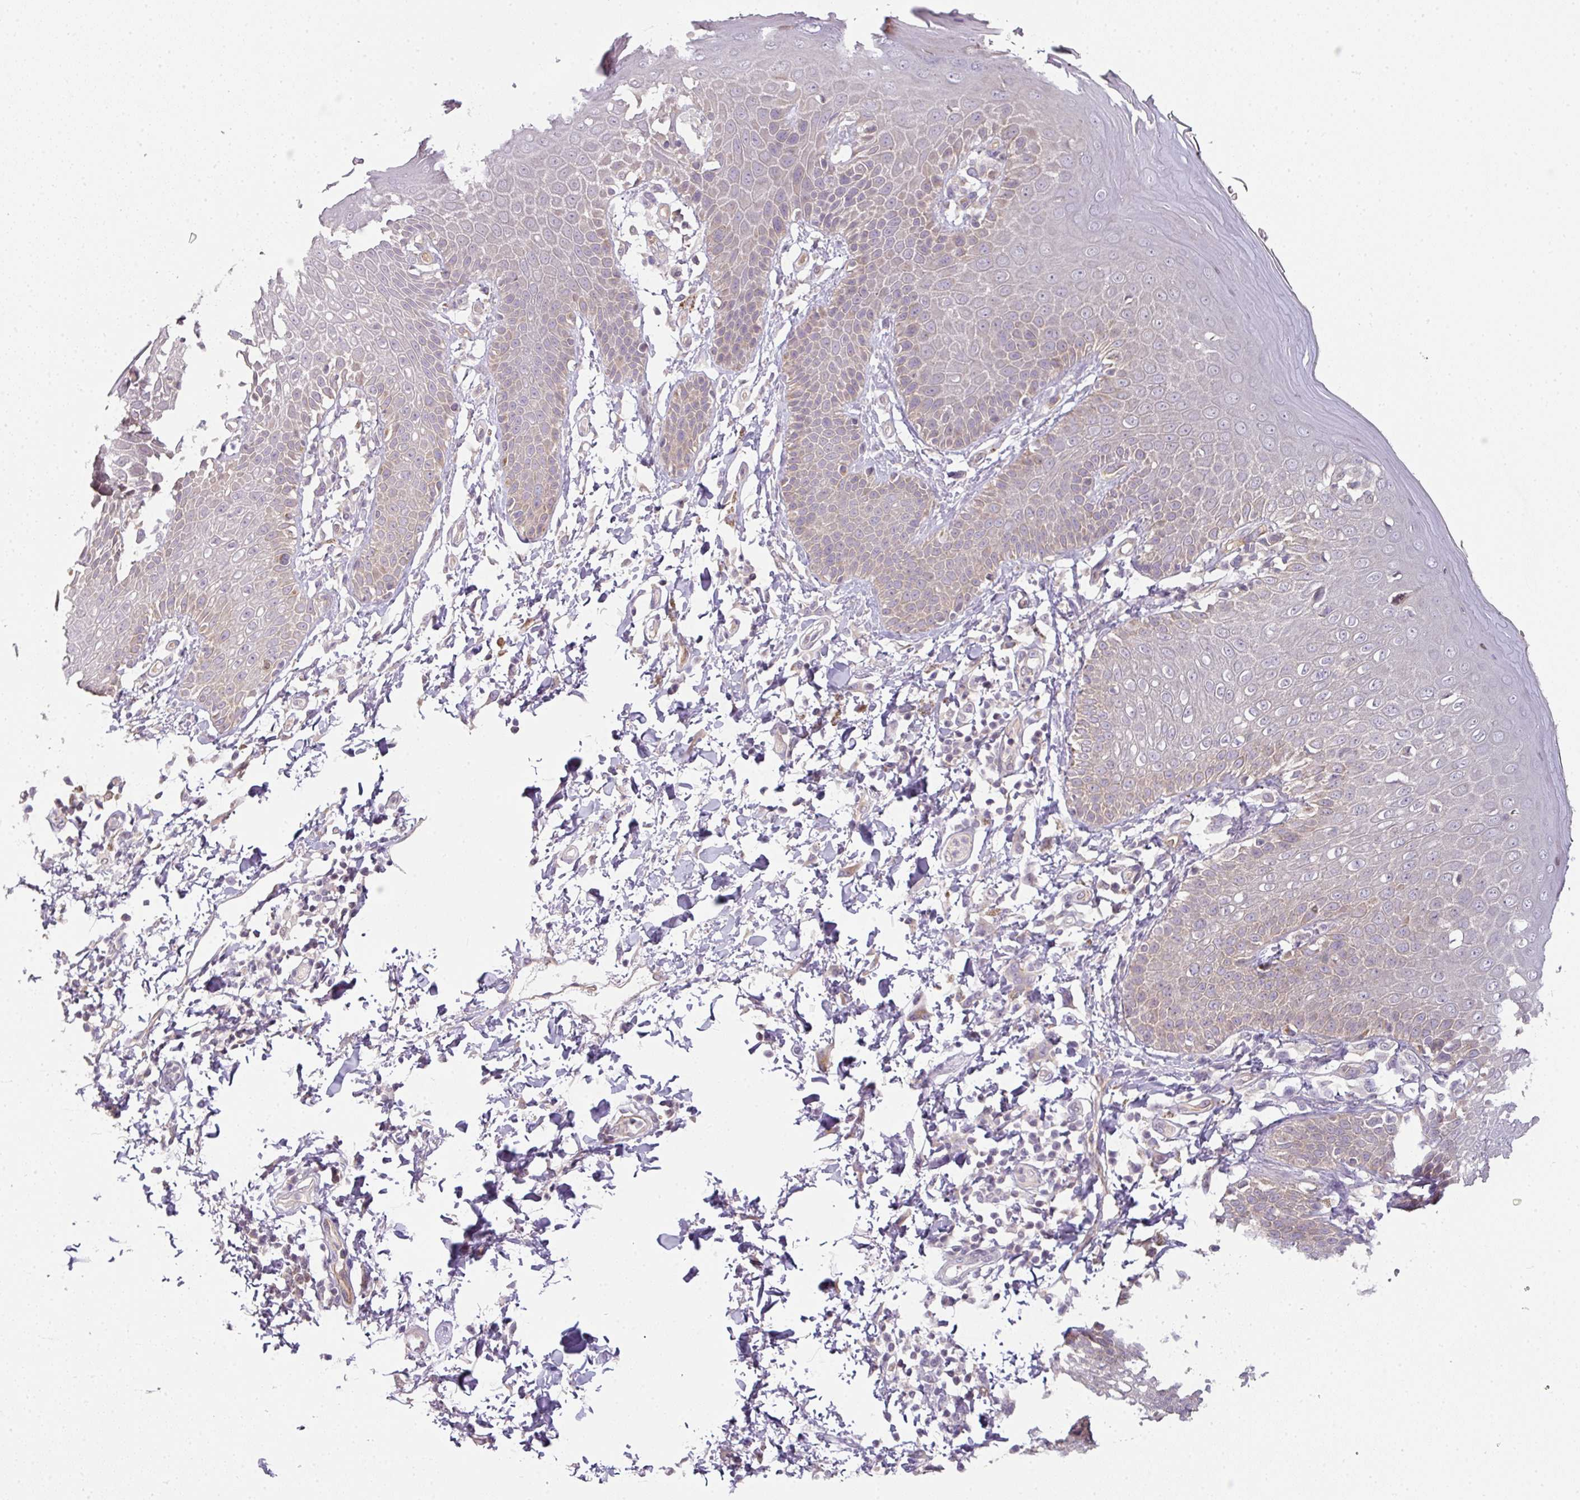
{"staining": {"intensity": "moderate", "quantity": "<25%", "location": "cytoplasmic/membranous"}, "tissue": "skin", "cell_type": "Epidermal cells", "image_type": "normal", "snomed": [{"axis": "morphology", "description": "Normal tissue, NOS"}, {"axis": "topography", "description": "Peripheral nerve tissue"}], "caption": "This image reveals normal skin stained with immunohistochemistry (IHC) to label a protein in brown. The cytoplasmic/membranous of epidermal cells show moderate positivity for the protein. Nuclei are counter-stained blue.", "gene": "C19orf33", "patient": {"sex": "male", "age": 51}}